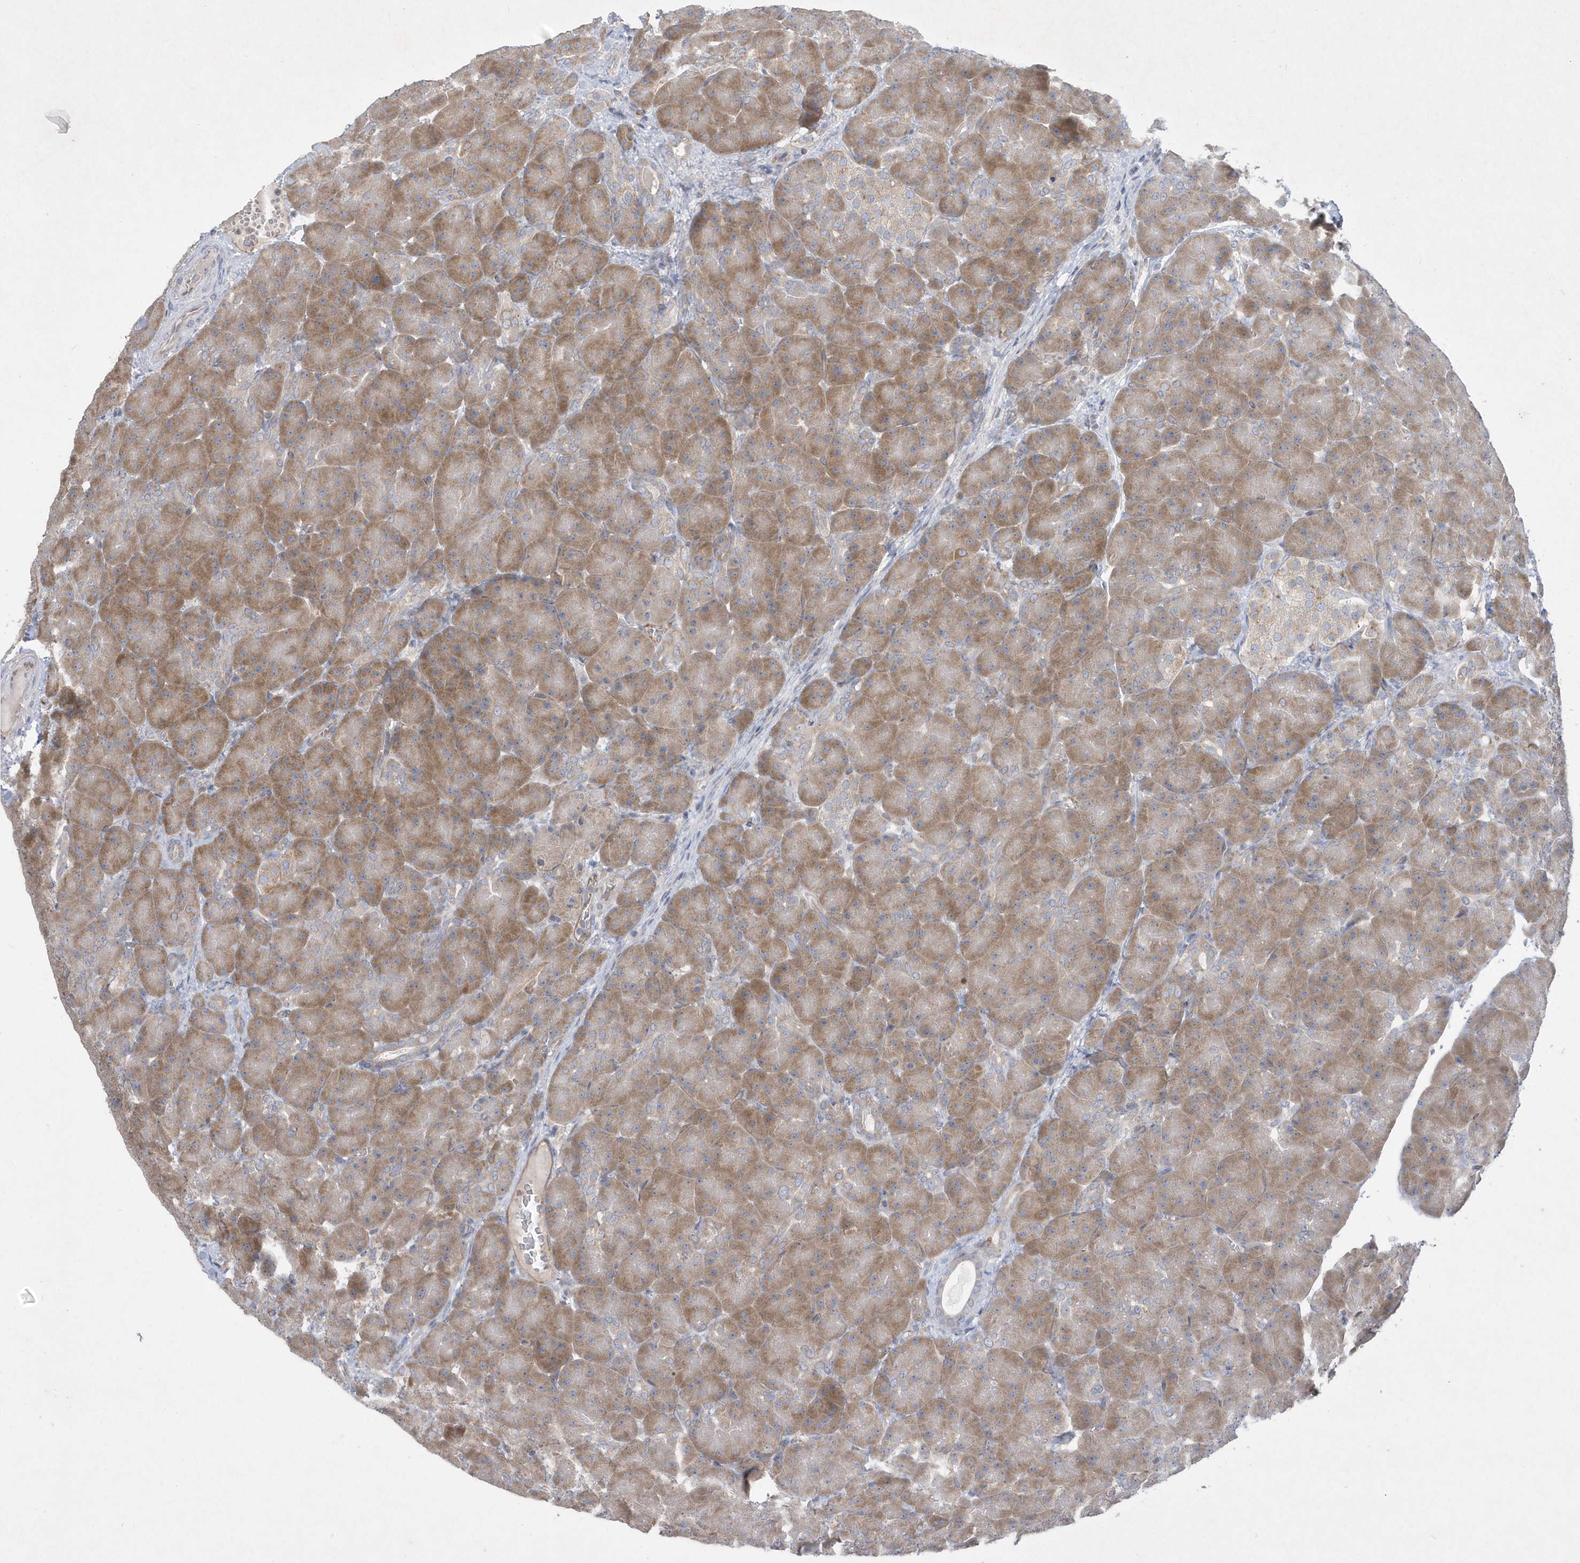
{"staining": {"intensity": "moderate", "quantity": ">75%", "location": "cytoplasmic/membranous"}, "tissue": "pancreas", "cell_type": "Exocrine glandular cells", "image_type": "normal", "snomed": [{"axis": "morphology", "description": "Normal tissue, NOS"}, {"axis": "topography", "description": "Pancreas"}], "caption": "Protein expression analysis of unremarkable human pancreas reveals moderate cytoplasmic/membranous expression in about >75% of exocrine glandular cells. The protein is stained brown, and the nuclei are stained in blue (DAB IHC with brightfield microscopy, high magnification).", "gene": "DGAT1", "patient": {"sex": "male", "age": 66}}